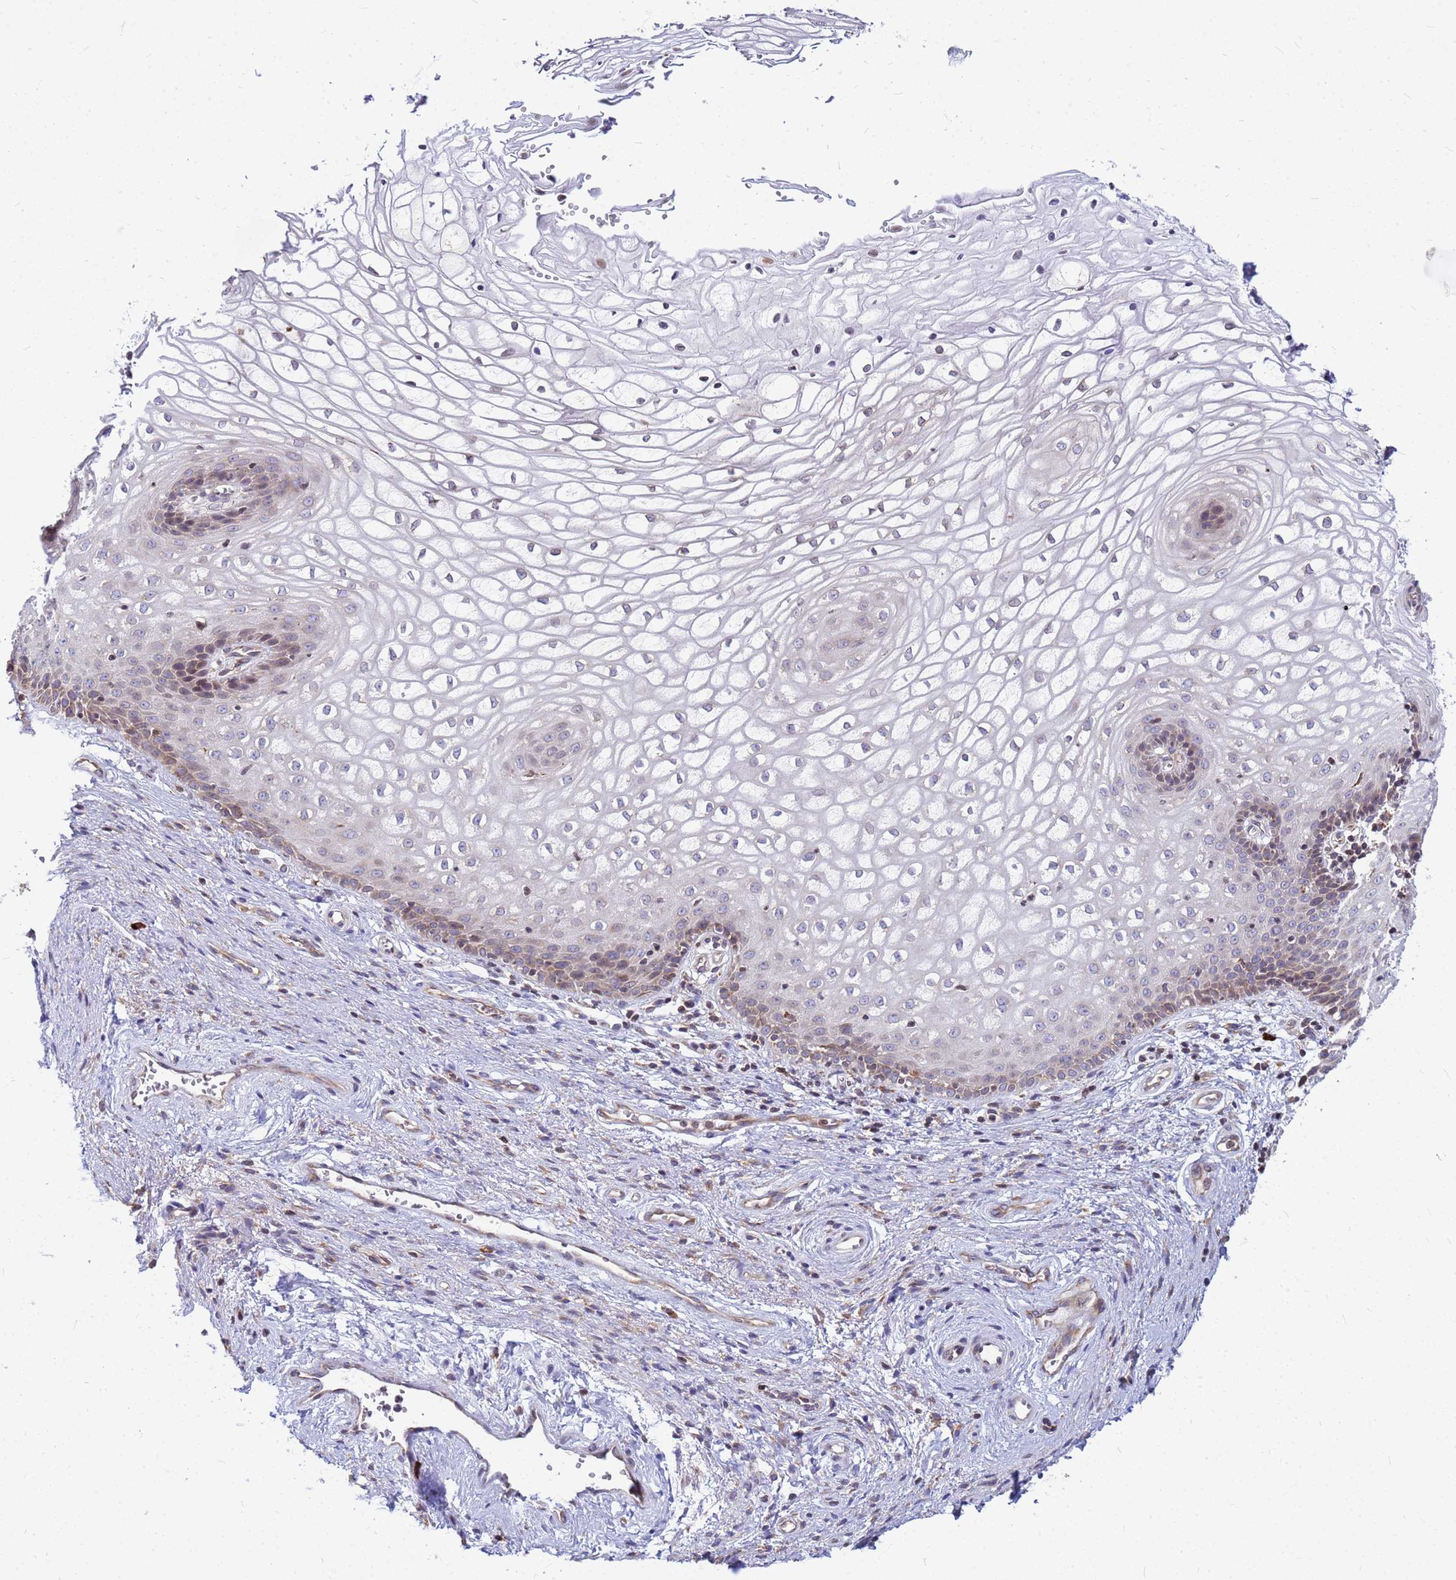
{"staining": {"intensity": "weak", "quantity": "25%-75%", "location": "cytoplasmic/membranous"}, "tissue": "vagina", "cell_type": "Squamous epithelial cells", "image_type": "normal", "snomed": [{"axis": "morphology", "description": "Normal tissue, NOS"}, {"axis": "topography", "description": "Vagina"}], "caption": "Immunohistochemical staining of unremarkable human vagina displays weak cytoplasmic/membranous protein expression in approximately 25%-75% of squamous epithelial cells. The staining was performed using DAB to visualize the protein expression in brown, while the nuclei were stained in blue with hematoxylin (Magnification: 20x).", "gene": "SSR4", "patient": {"sex": "female", "age": 34}}